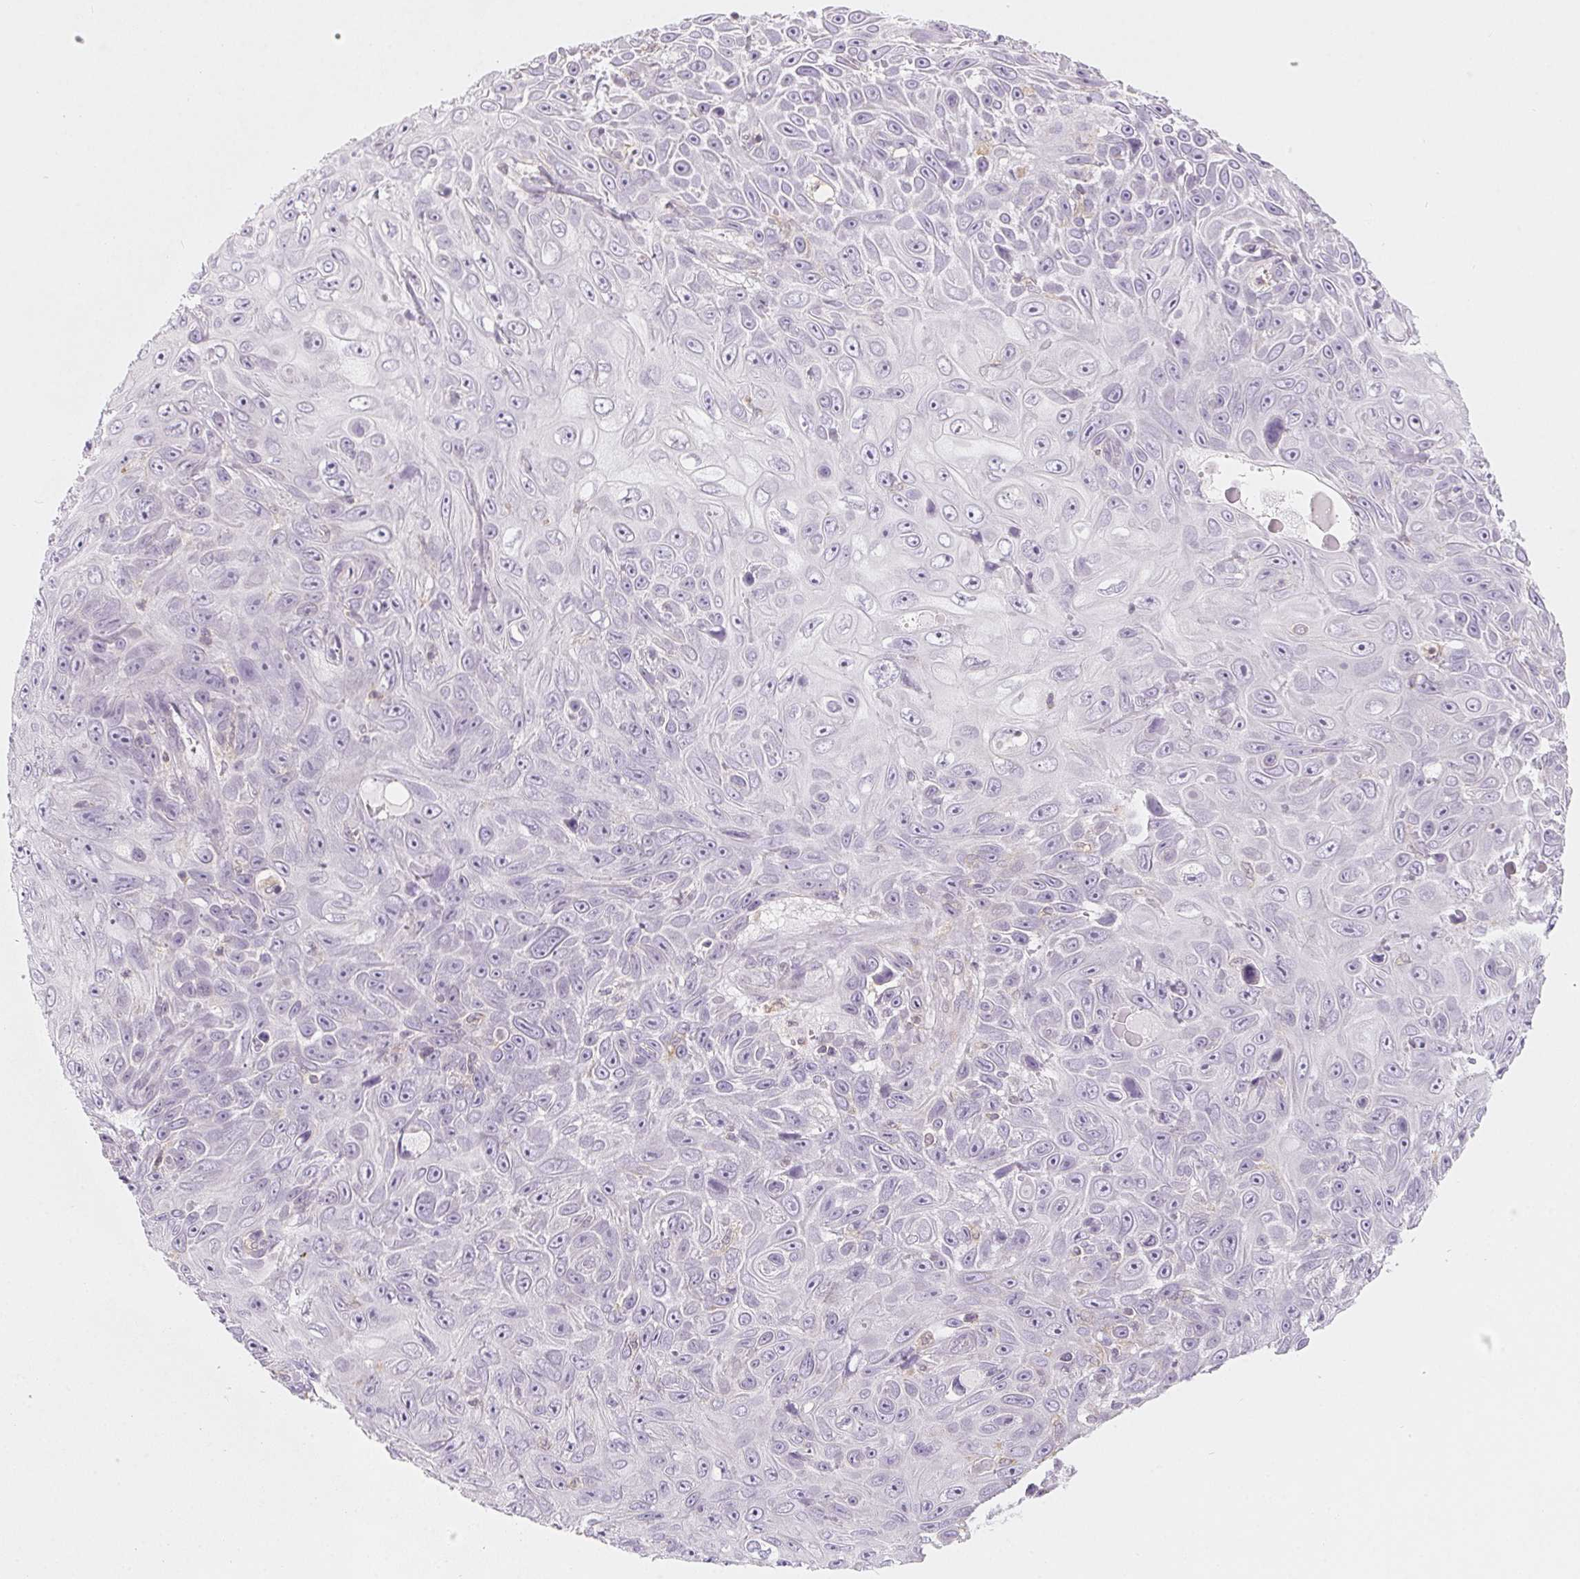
{"staining": {"intensity": "negative", "quantity": "none", "location": "none"}, "tissue": "skin cancer", "cell_type": "Tumor cells", "image_type": "cancer", "snomed": [{"axis": "morphology", "description": "Squamous cell carcinoma, NOS"}, {"axis": "topography", "description": "Skin"}], "caption": "DAB immunohistochemical staining of human skin cancer (squamous cell carcinoma) shows no significant staining in tumor cells.", "gene": "SOAT1", "patient": {"sex": "male", "age": 82}}